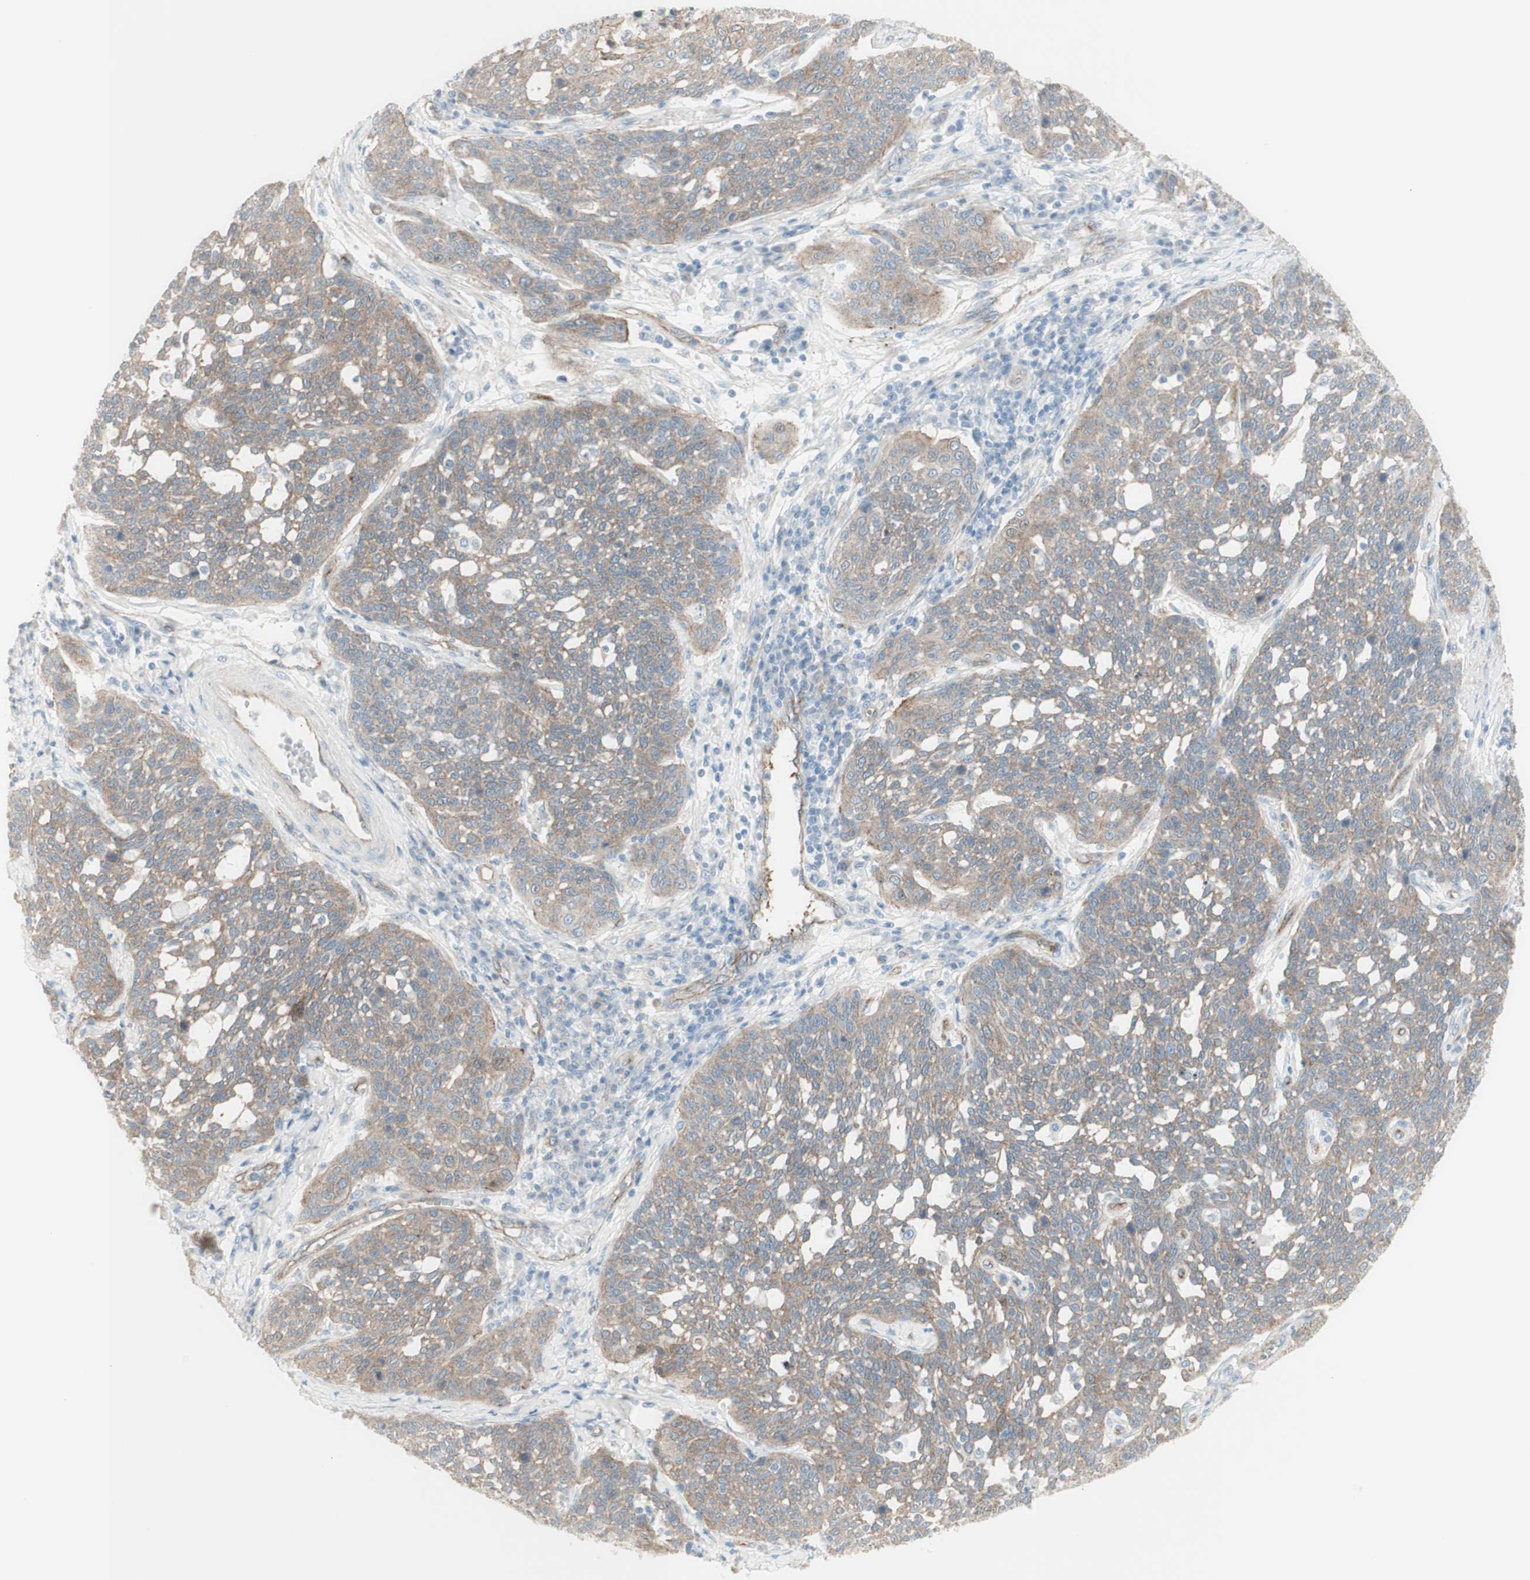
{"staining": {"intensity": "weak", "quantity": ">75%", "location": "cytoplasmic/membranous"}, "tissue": "cervical cancer", "cell_type": "Tumor cells", "image_type": "cancer", "snomed": [{"axis": "morphology", "description": "Squamous cell carcinoma, NOS"}, {"axis": "topography", "description": "Cervix"}], "caption": "This histopathology image reveals immunohistochemistry (IHC) staining of human cervical squamous cell carcinoma, with low weak cytoplasmic/membranous expression in about >75% of tumor cells.", "gene": "MYO6", "patient": {"sex": "female", "age": 34}}